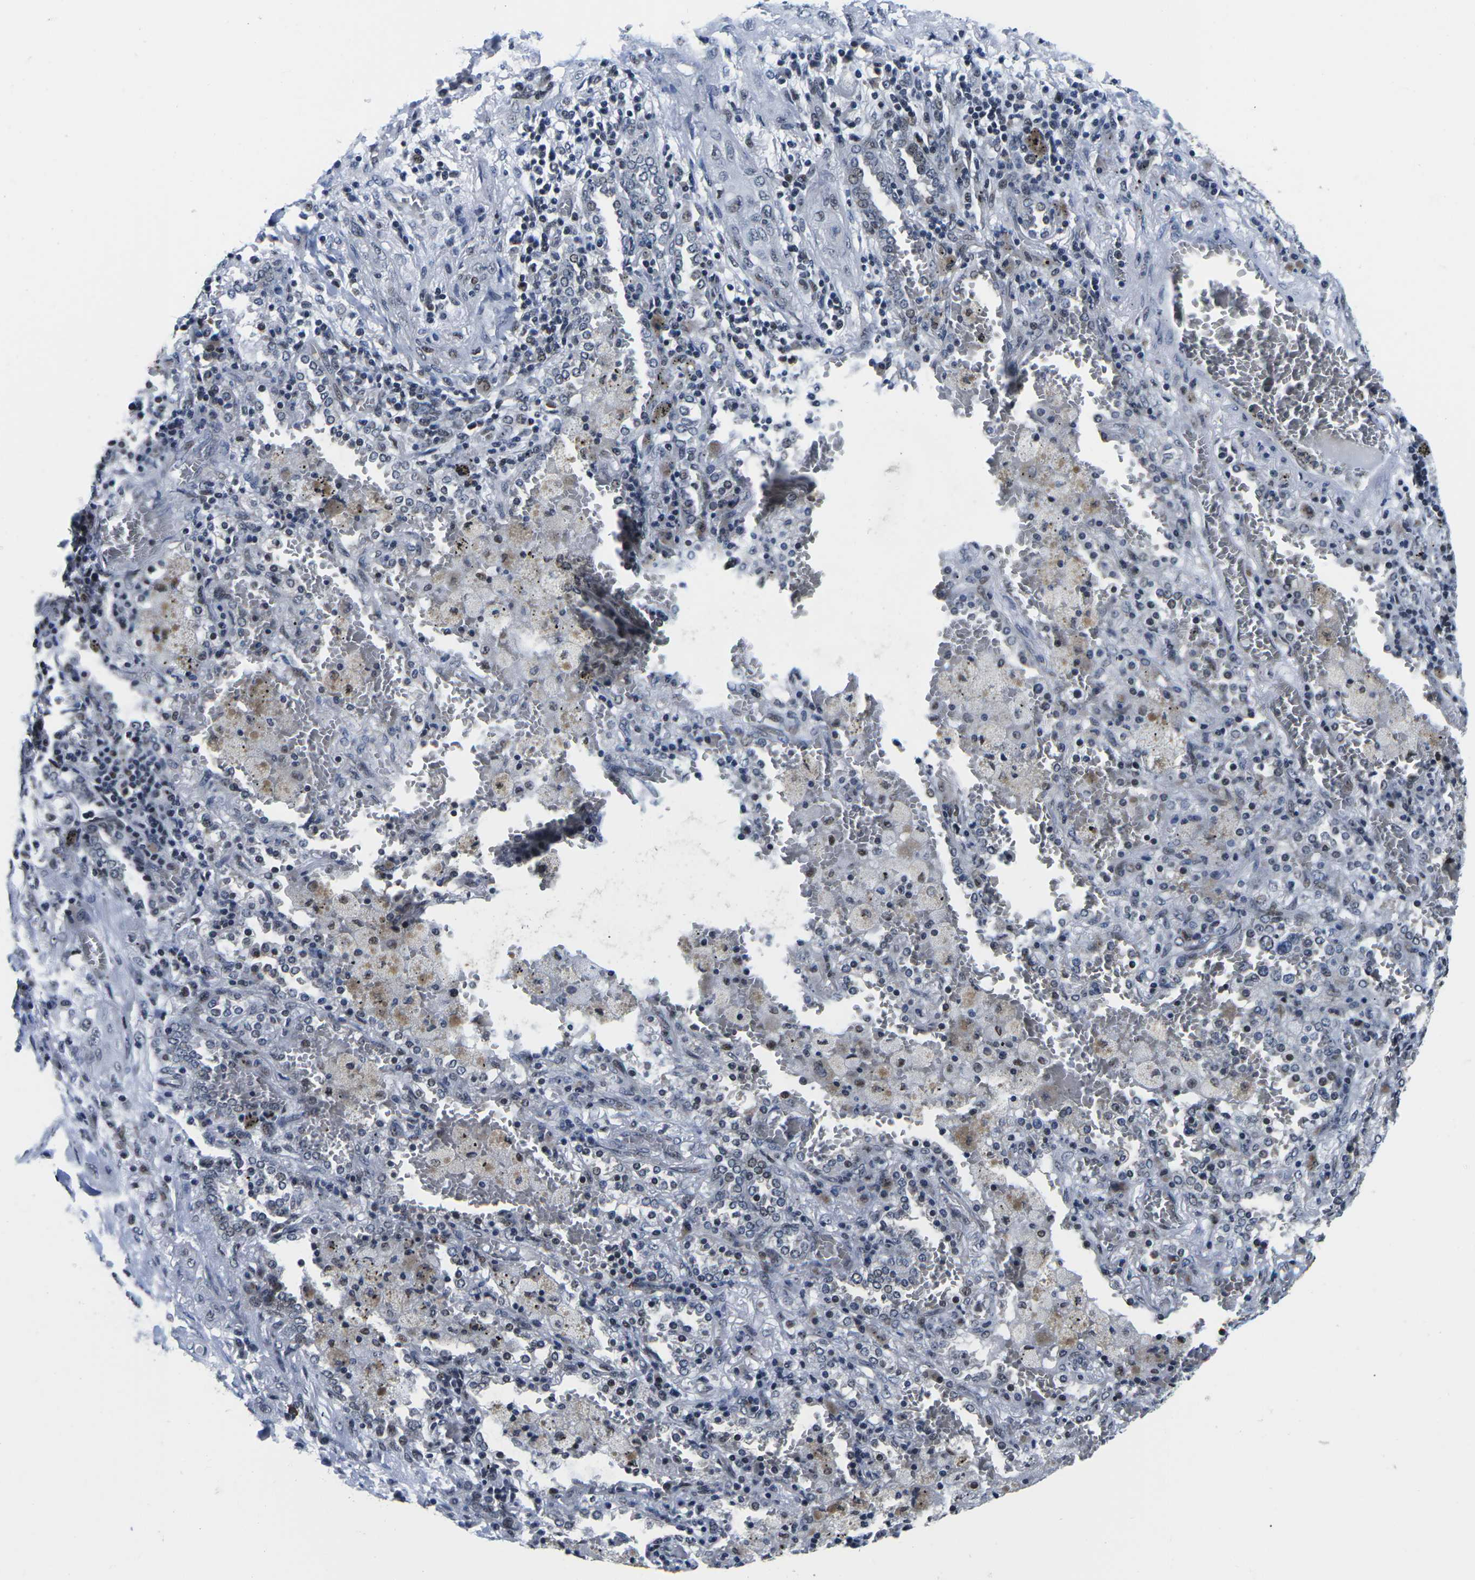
{"staining": {"intensity": "weak", "quantity": "<25%", "location": "nuclear"}, "tissue": "lung cancer", "cell_type": "Tumor cells", "image_type": "cancer", "snomed": [{"axis": "morphology", "description": "Squamous cell carcinoma, NOS"}, {"axis": "topography", "description": "Lung"}], "caption": "Immunohistochemistry photomicrograph of neoplastic tissue: lung cancer (squamous cell carcinoma) stained with DAB exhibits no significant protein expression in tumor cells.", "gene": "CDC73", "patient": {"sex": "female", "age": 47}}